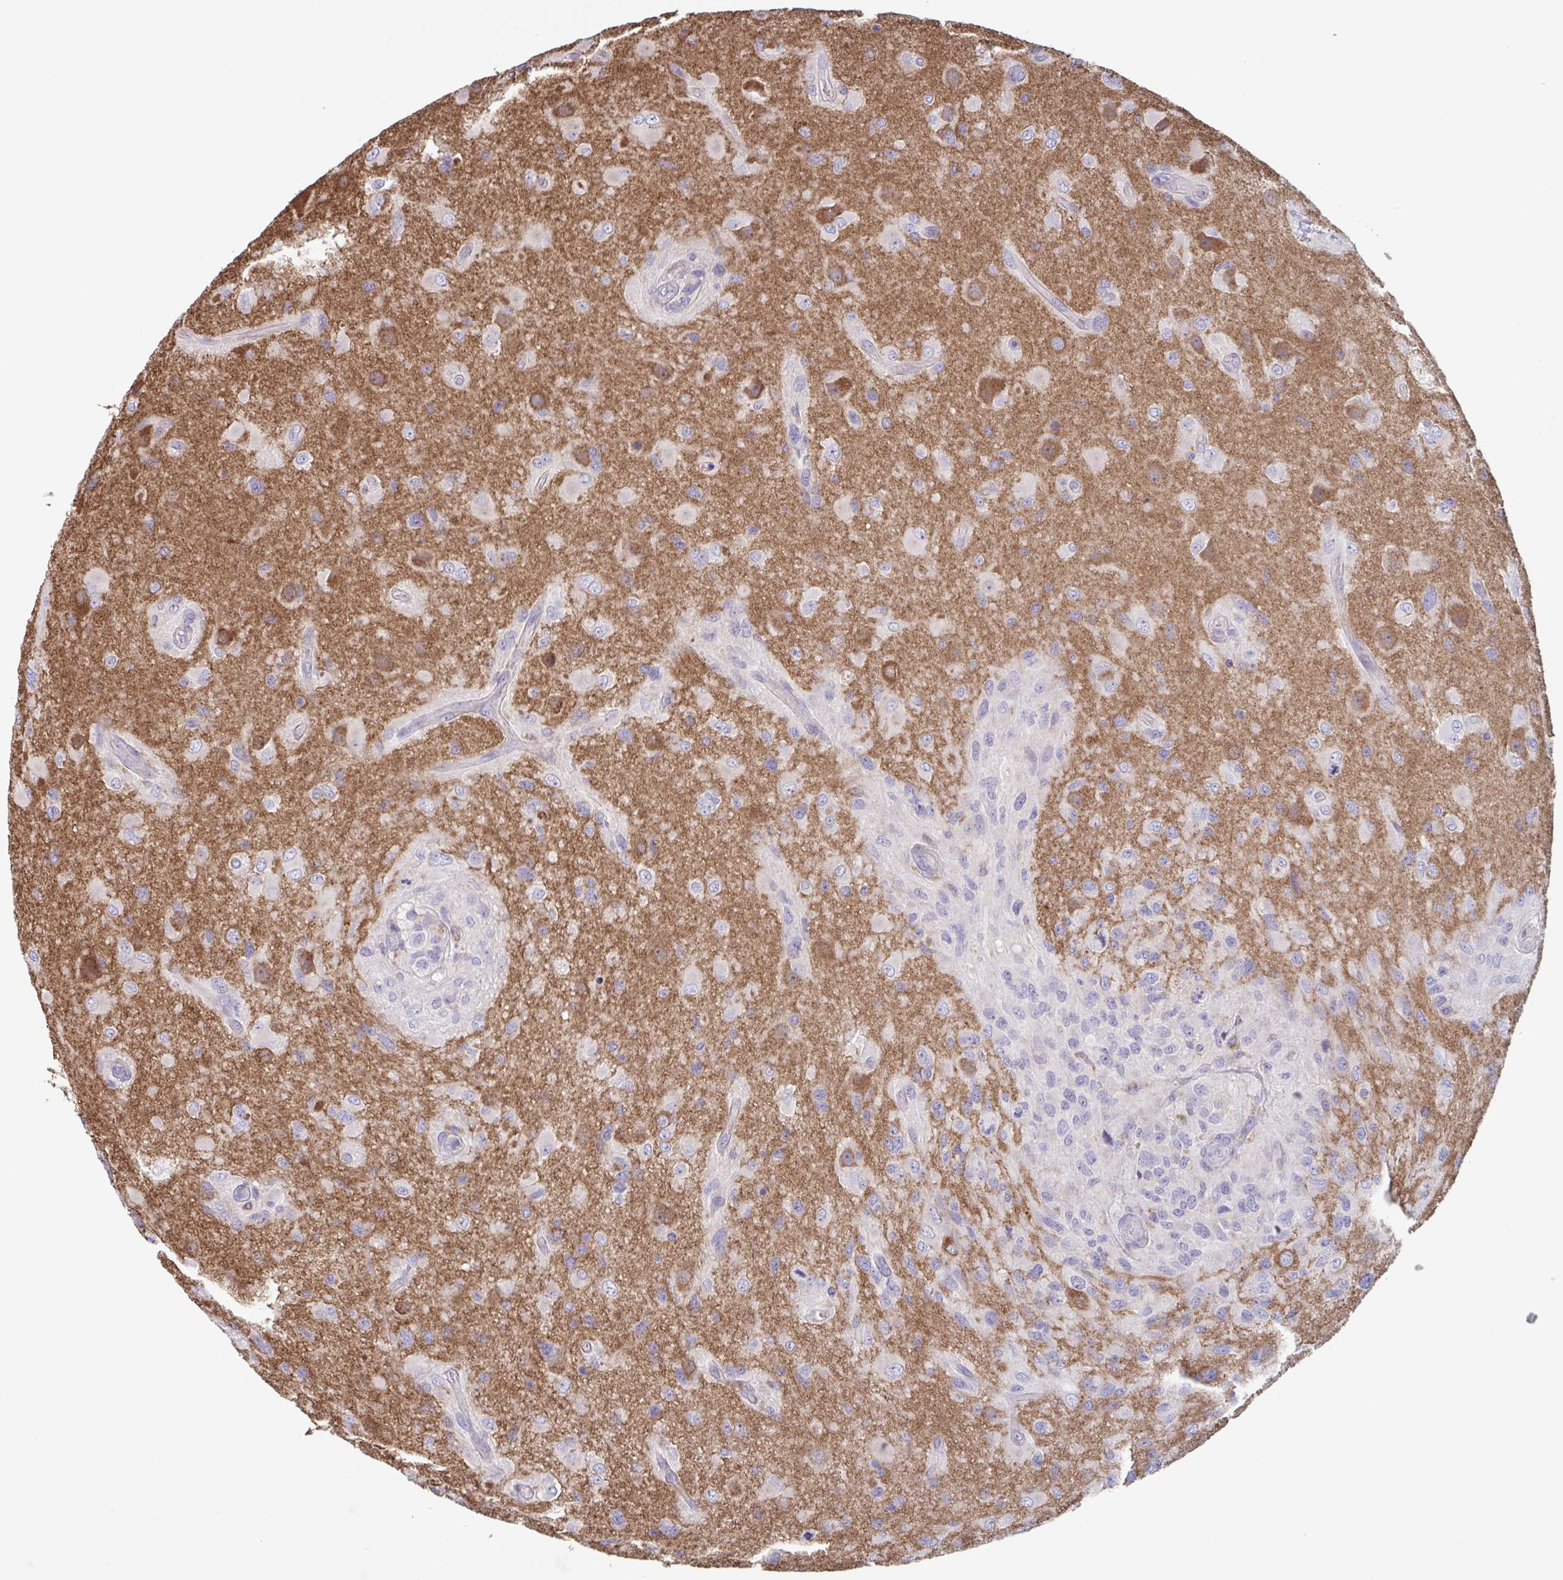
{"staining": {"intensity": "negative", "quantity": "none", "location": "none"}, "tissue": "glioma", "cell_type": "Tumor cells", "image_type": "cancer", "snomed": [{"axis": "morphology", "description": "Glioma, malignant, High grade"}, {"axis": "topography", "description": "Brain"}], "caption": "High power microscopy image of an IHC photomicrograph of glioma, revealing no significant positivity in tumor cells.", "gene": "NIPSNAP1", "patient": {"sex": "male", "age": 53}}